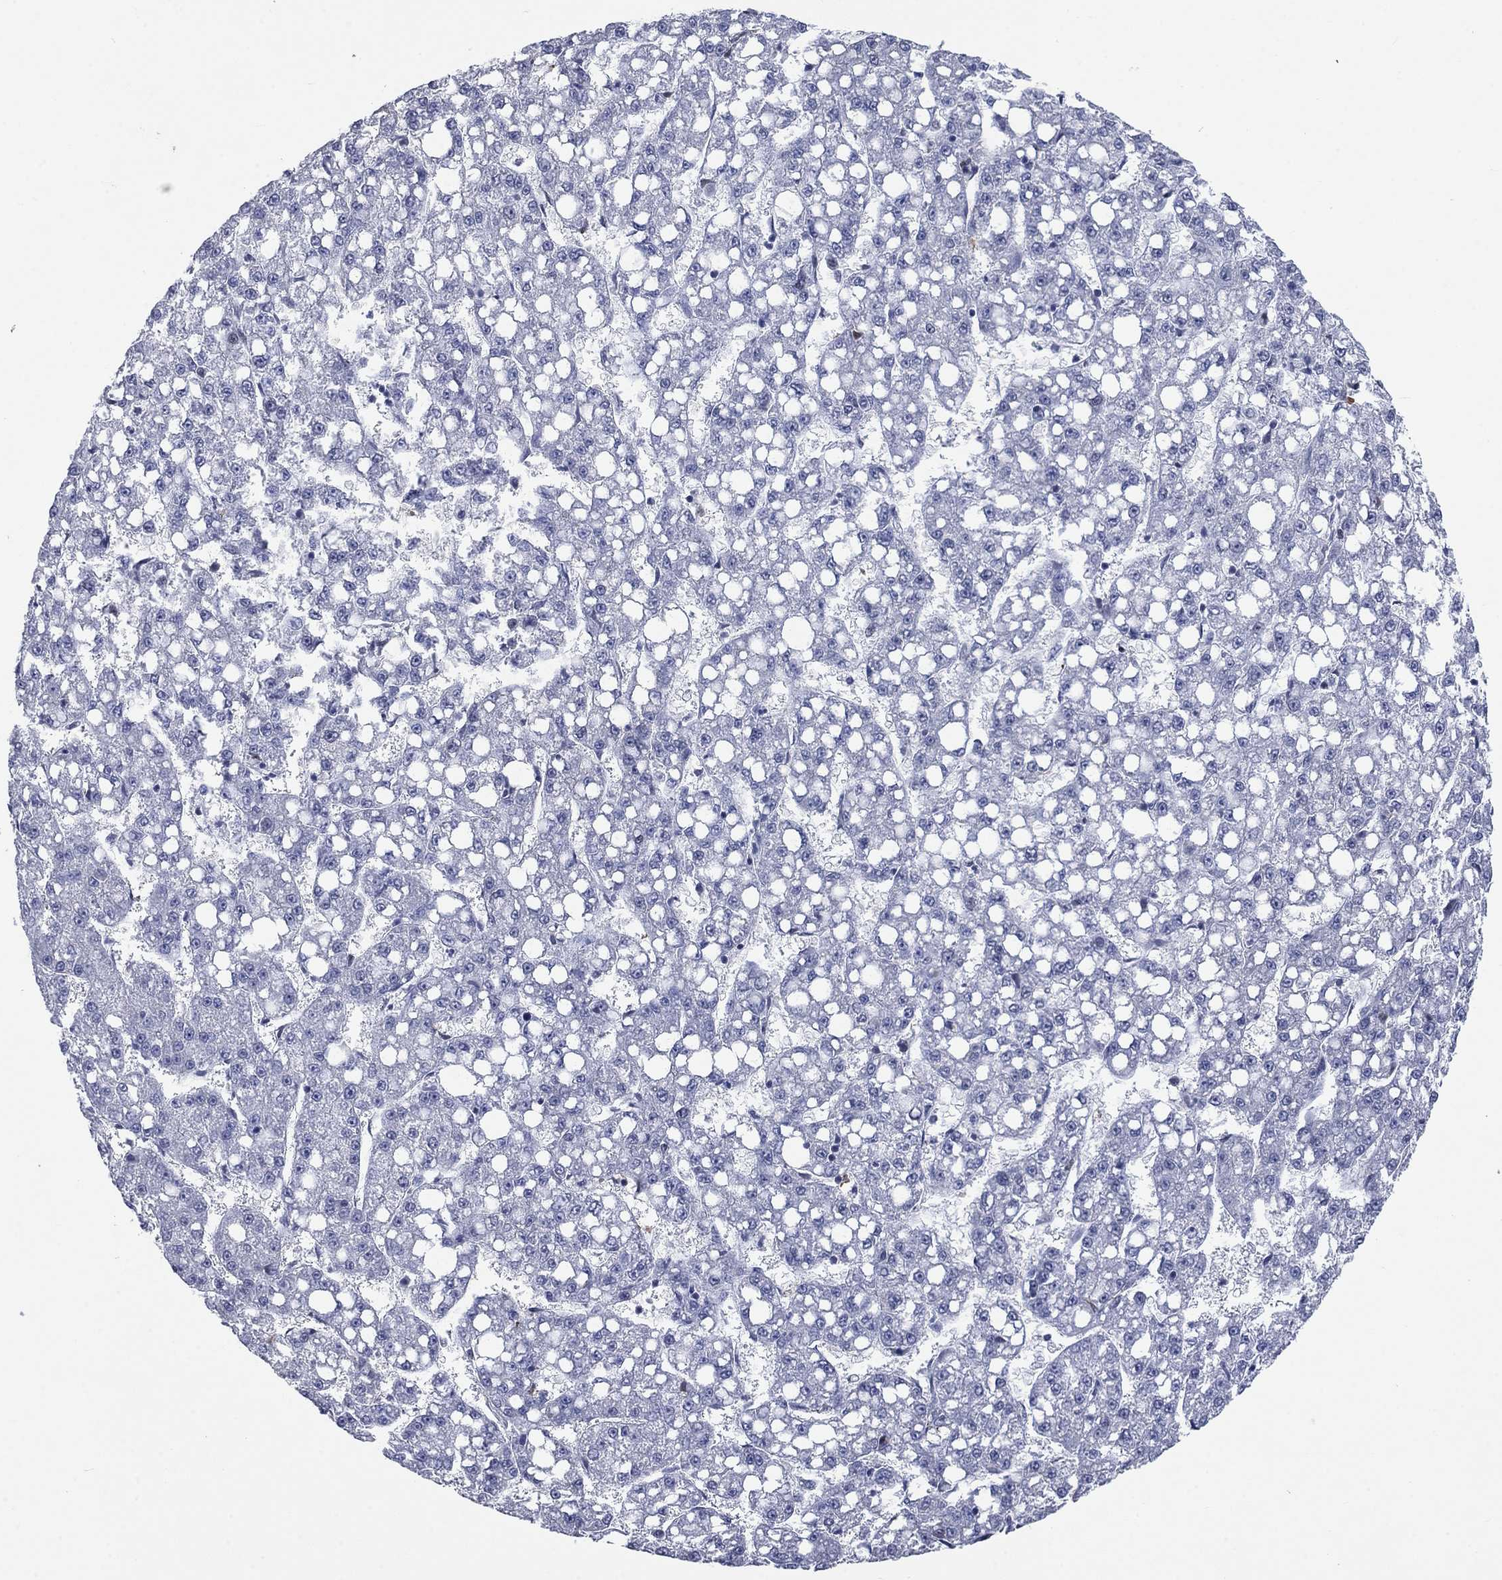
{"staining": {"intensity": "negative", "quantity": "none", "location": "none"}, "tissue": "liver cancer", "cell_type": "Tumor cells", "image_type": "cancer", "snomed": [{"axis": "morphology", "description": "Carcinoma, Hepatocellular, NOS"}, {"axis": "topography", "description": "Liver"}], "caption": "The photomicrograph shows no staining of tumor cells in hepatocellular carcinoma (liver).", "gene": "HCFC1", "patient": {"sex": "female", "age": 65}}